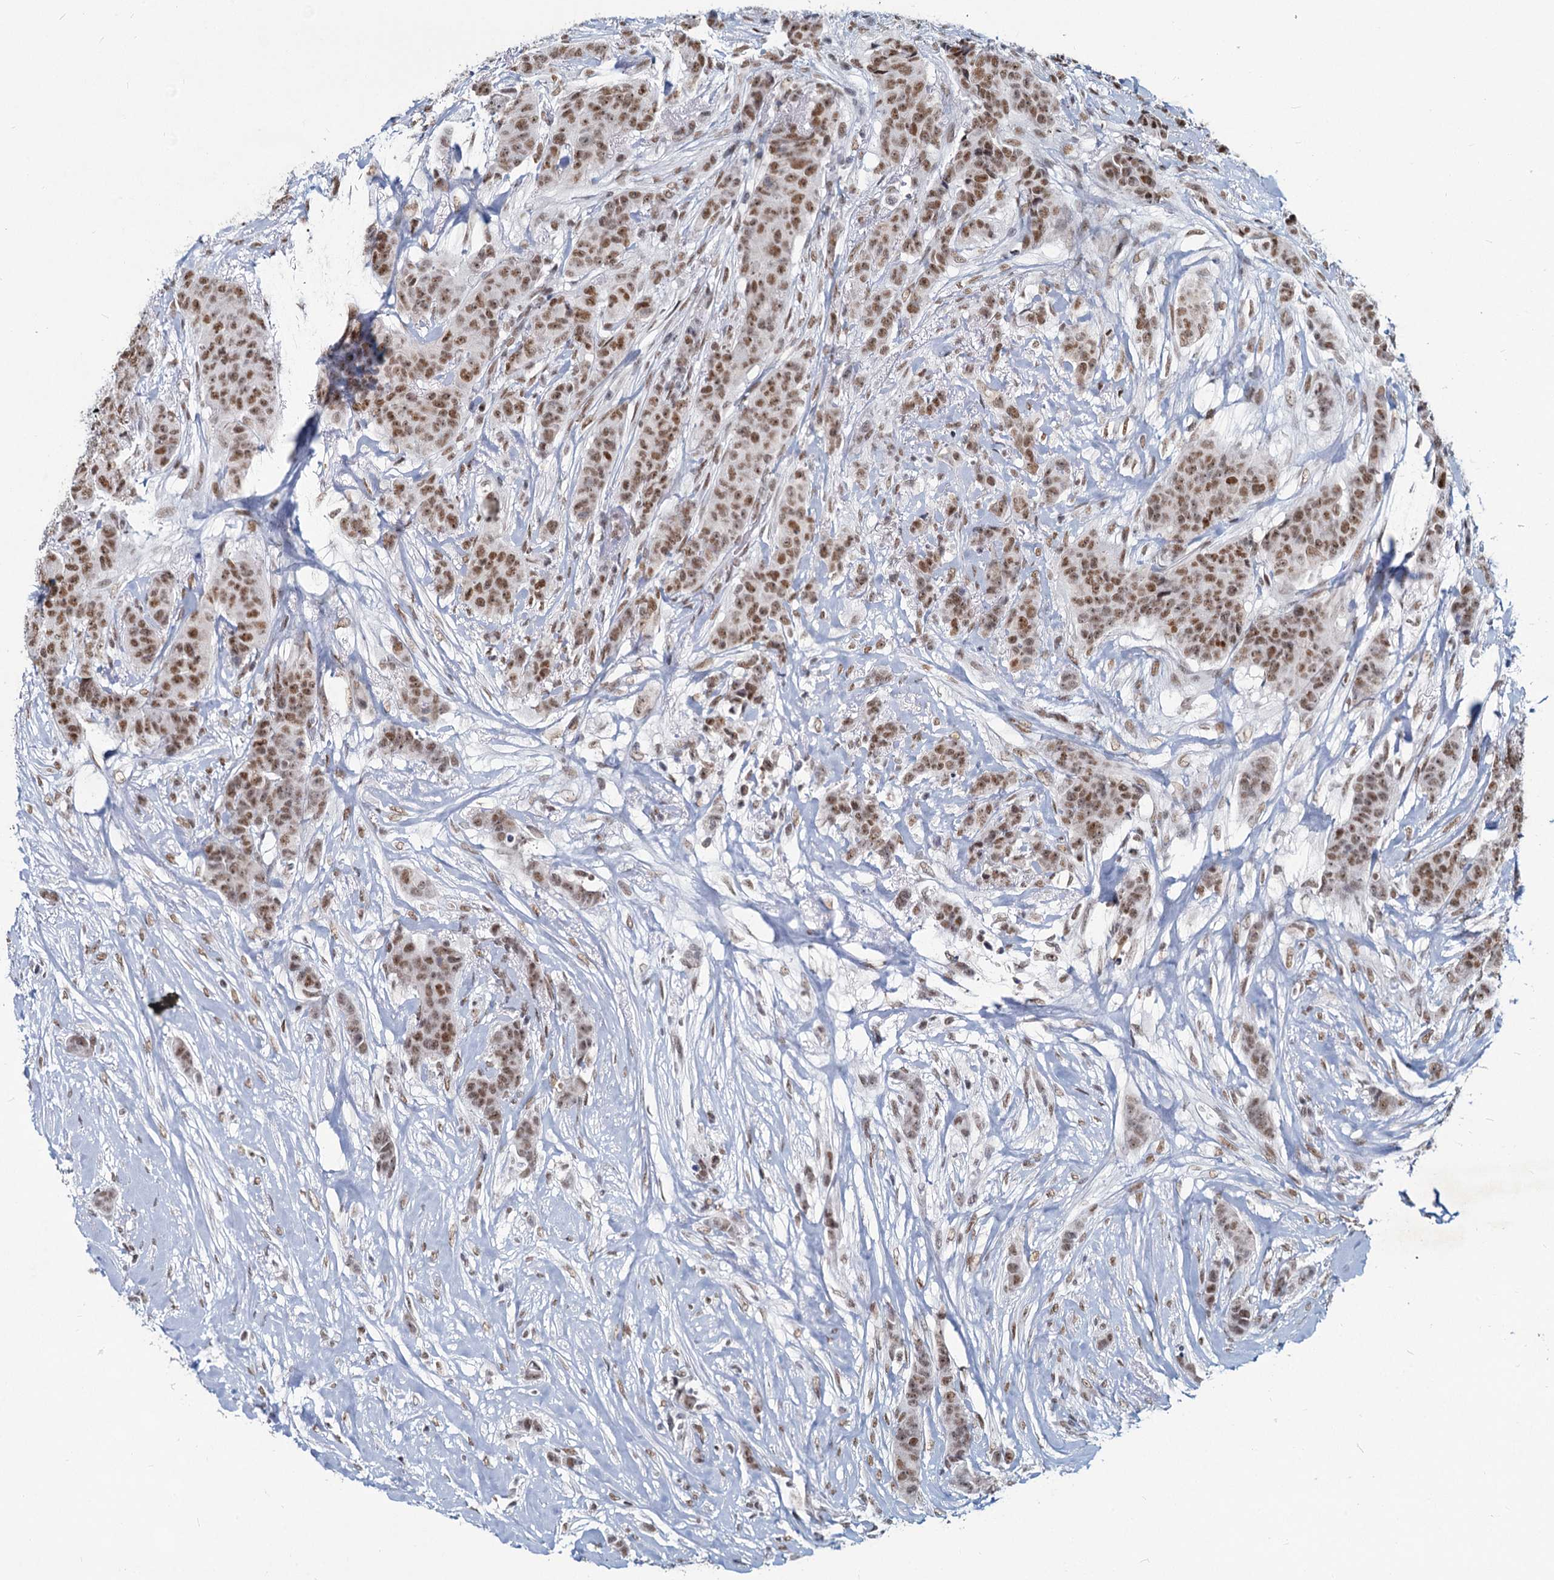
{"staining": {"intensity": "moderate", "quantity": ">75%", "location": "nuclear"}, "tissue": "breast cancer", "cell_type": "Tumor cells", "image_type": "cancer", "snomed": [{"axis": "morphology", "description": "Duct carcinoma"}, {"axis": "topography", "description": "Breast"}], "caption": "Protein positivity by IHC reveals moderate nuclear staining in about >75% of tumor cells in breast cancer (infiltrating ductal carcinoma). Using DAB (3,3'-diaminobenzidine) (brown) and hematoxylin (blue) stains, captured at high magnification using brightfield microscopy.", "gene": "METTL14", "patient": {"sex": "female", "age": 40}}